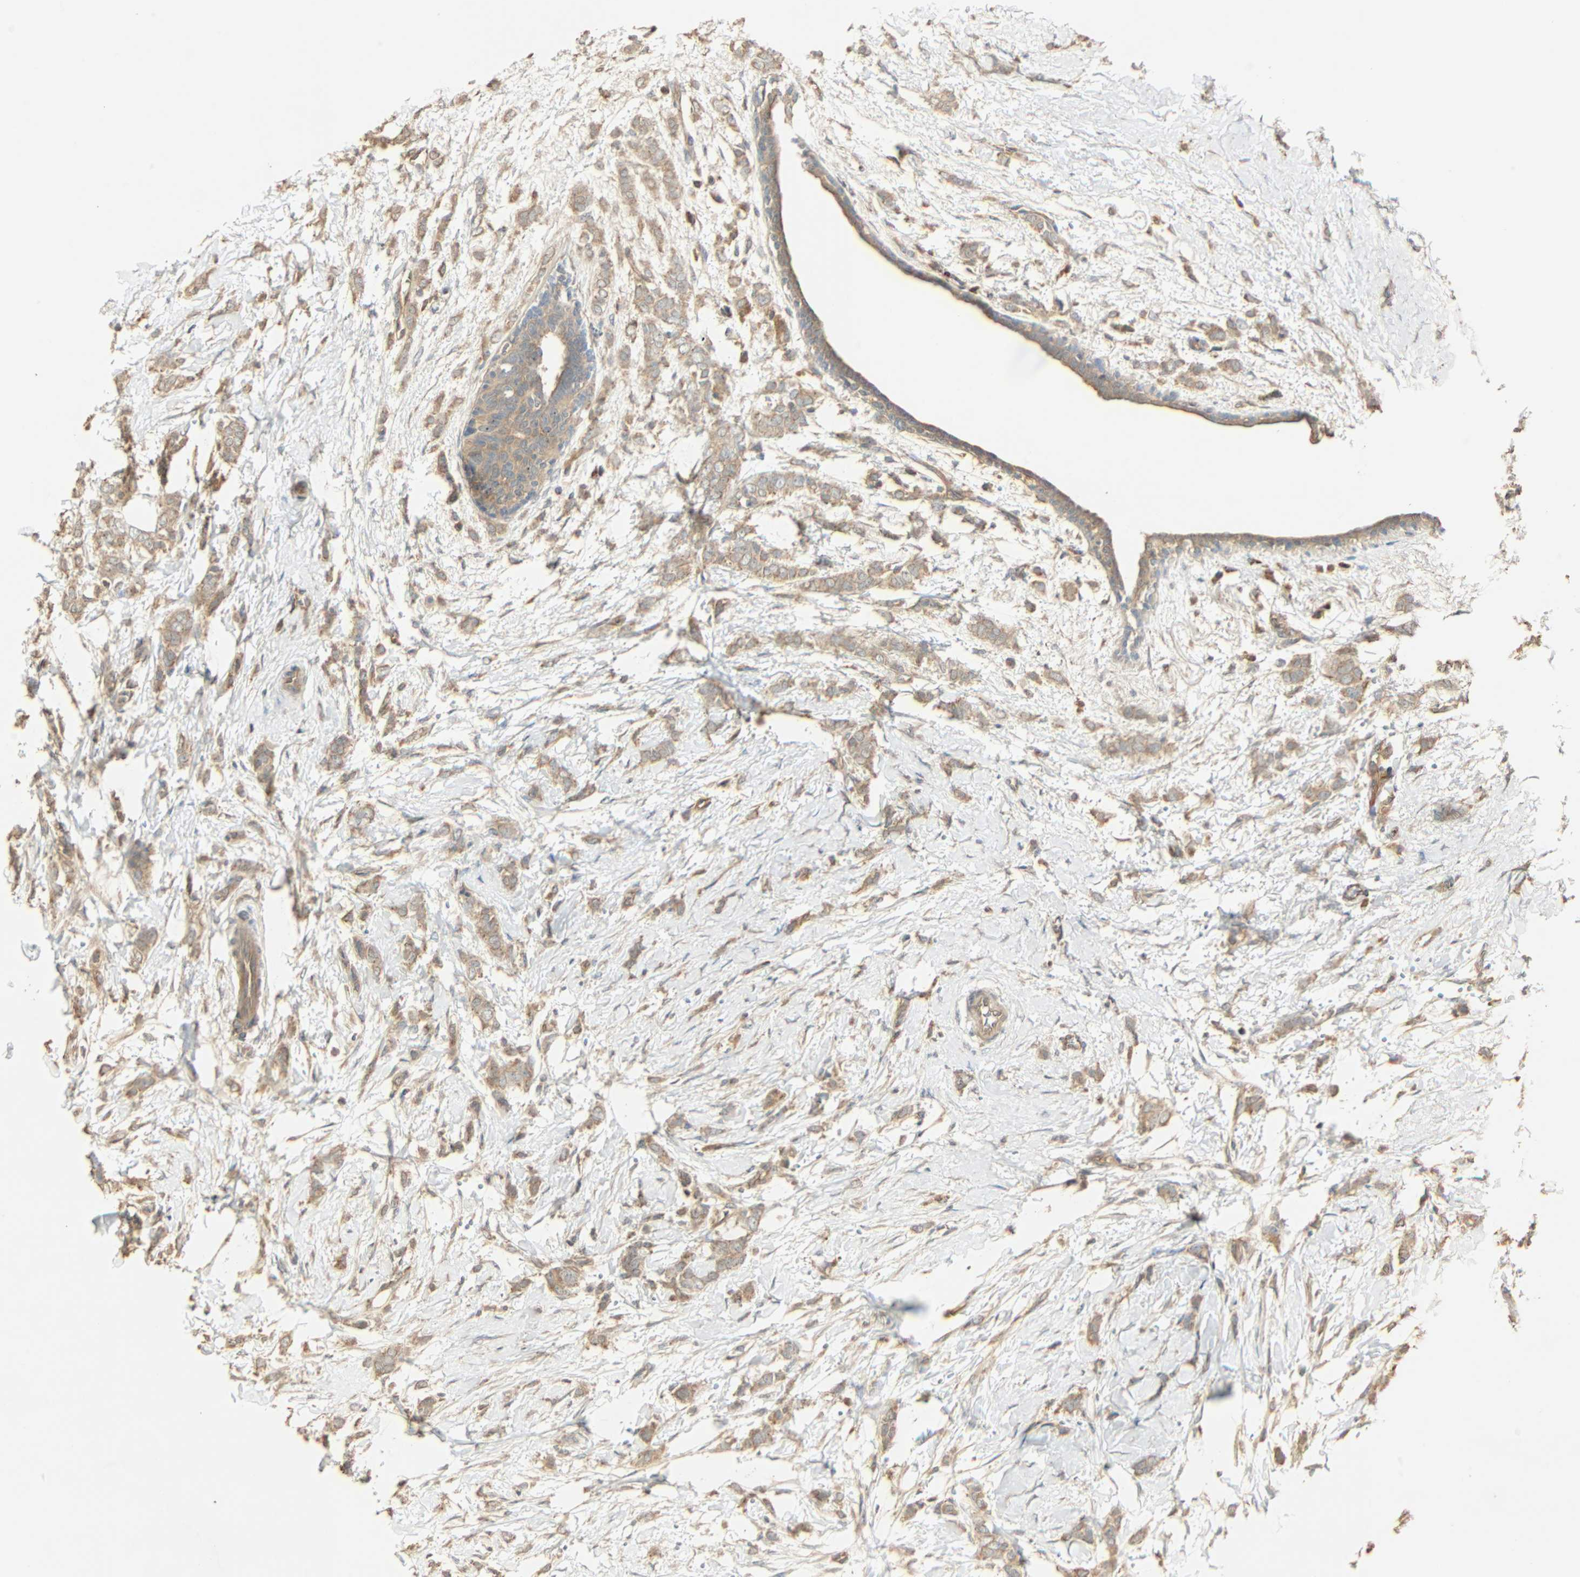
{"staining": {"intensity": "weak", "quantity": ">75%", "location": "cytoplasmic/membranous"}, "tissue": "breast cancer", "cell_type": "Tumor cells", "image_type": "cancer", "snomed": [{"axis": "morphology", "description": "Lobular carcinoma, in situ"}, {"axis": "morphology", "description": "Lobular carcinoma"}, {"axis": "topography", "description": "Breast"}], "caption": "IHC of human breast cancer demonstrates low levels of weak cytoplasmic/membranous positivity in approximately >75% of tumor cells.", "gene": "GALK1", "patient": {"sex": "female", "age": 41}}